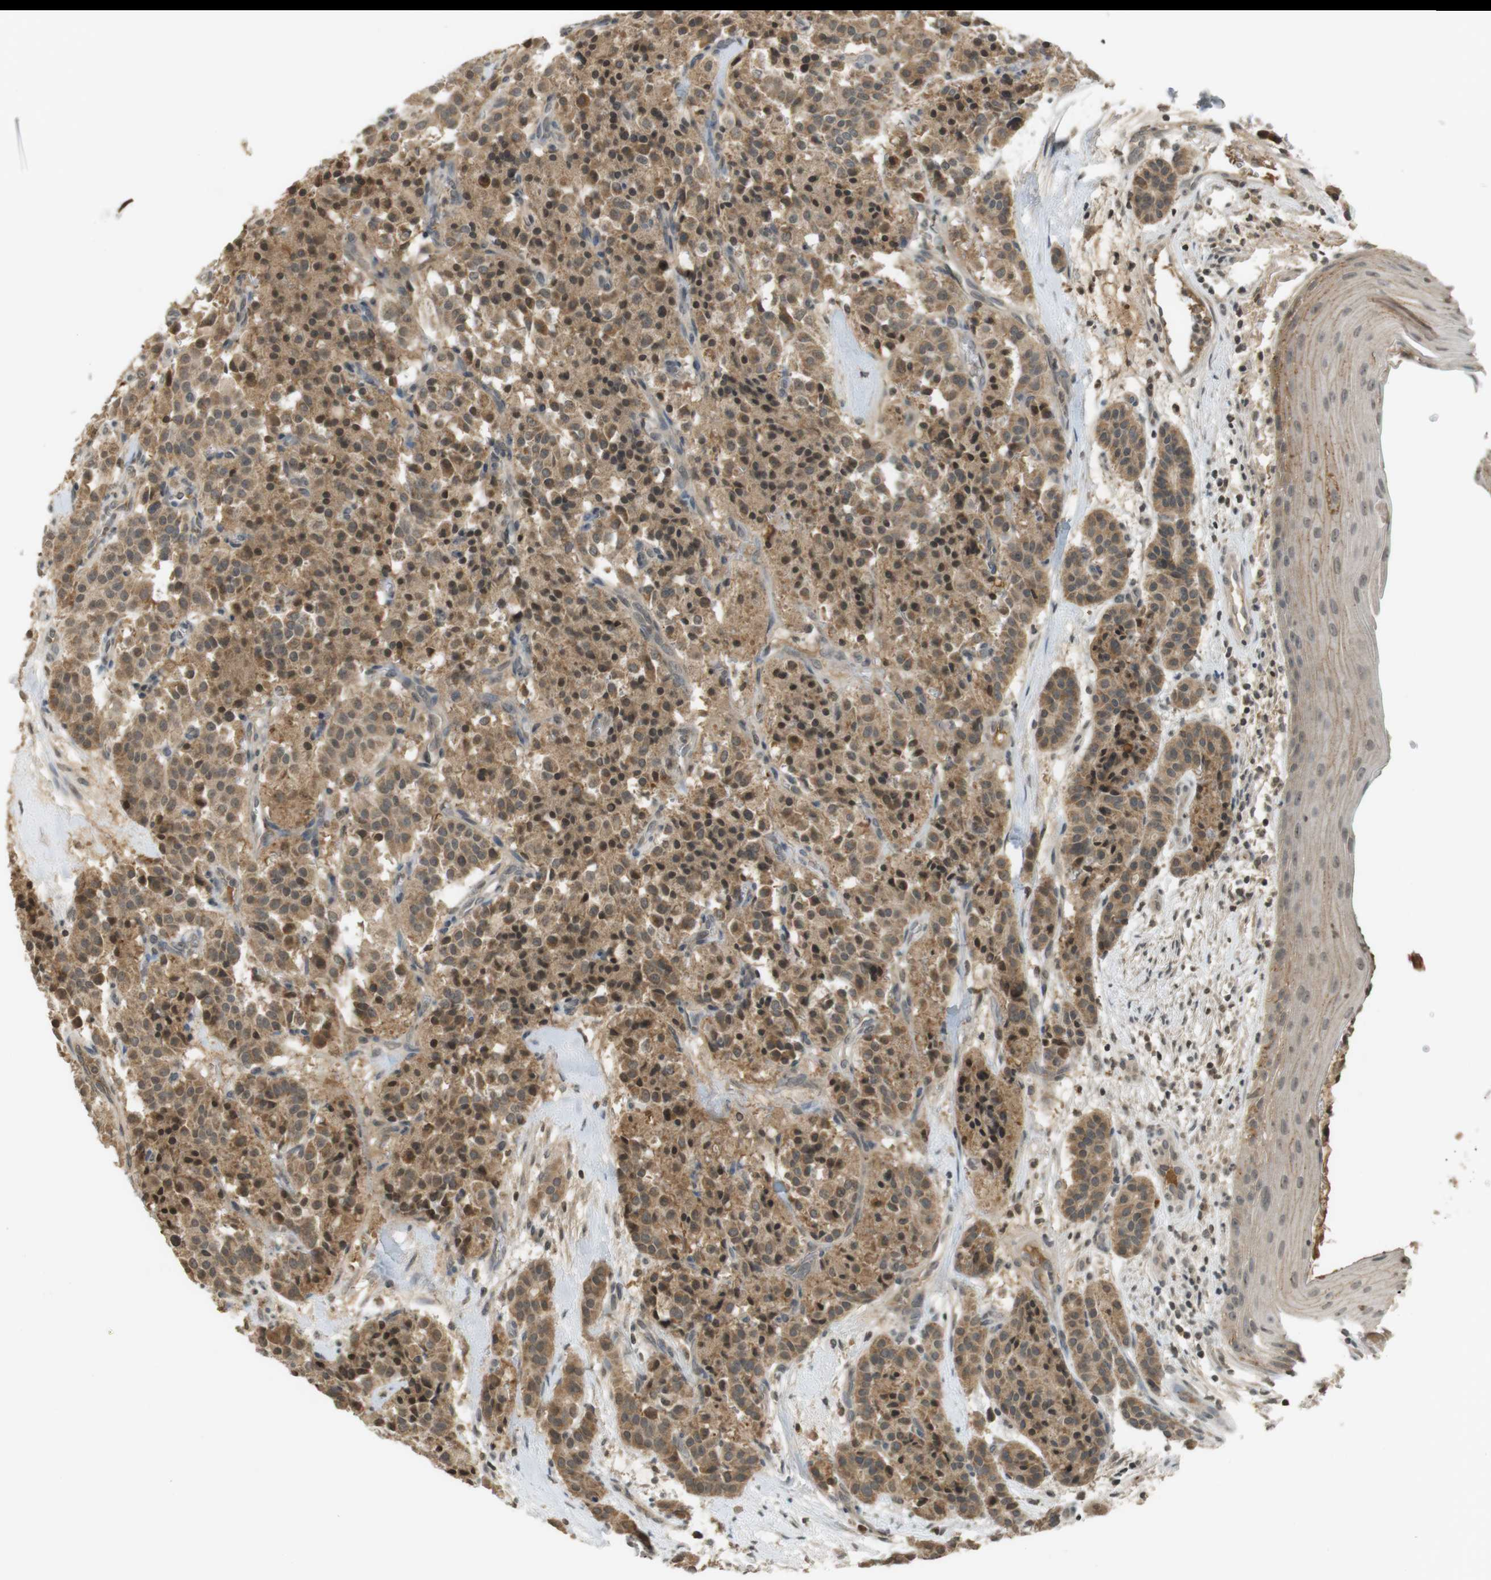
{"staining": {"intensity": "moderate", "quantity": ">75%", "location": "cytoplasmic/membranous"}, "tissue": "carcinoid", "cell_type": "Tumor cells", "image_type": "cancer", "snomed": [{"axis": "morphology", "description": "Carcinoid, malignant, NOS"}, {"axis": "topography", "description": "Lung"}], "caption": "The image displays immunohistochemical staining of malignant carcinoid. There is moderate cytoplasmic/membranous positivity is appreciated in approximately >75% of tumor cells.", "gene": "SRR", "patient": {"sex": "male", "age": 30}}